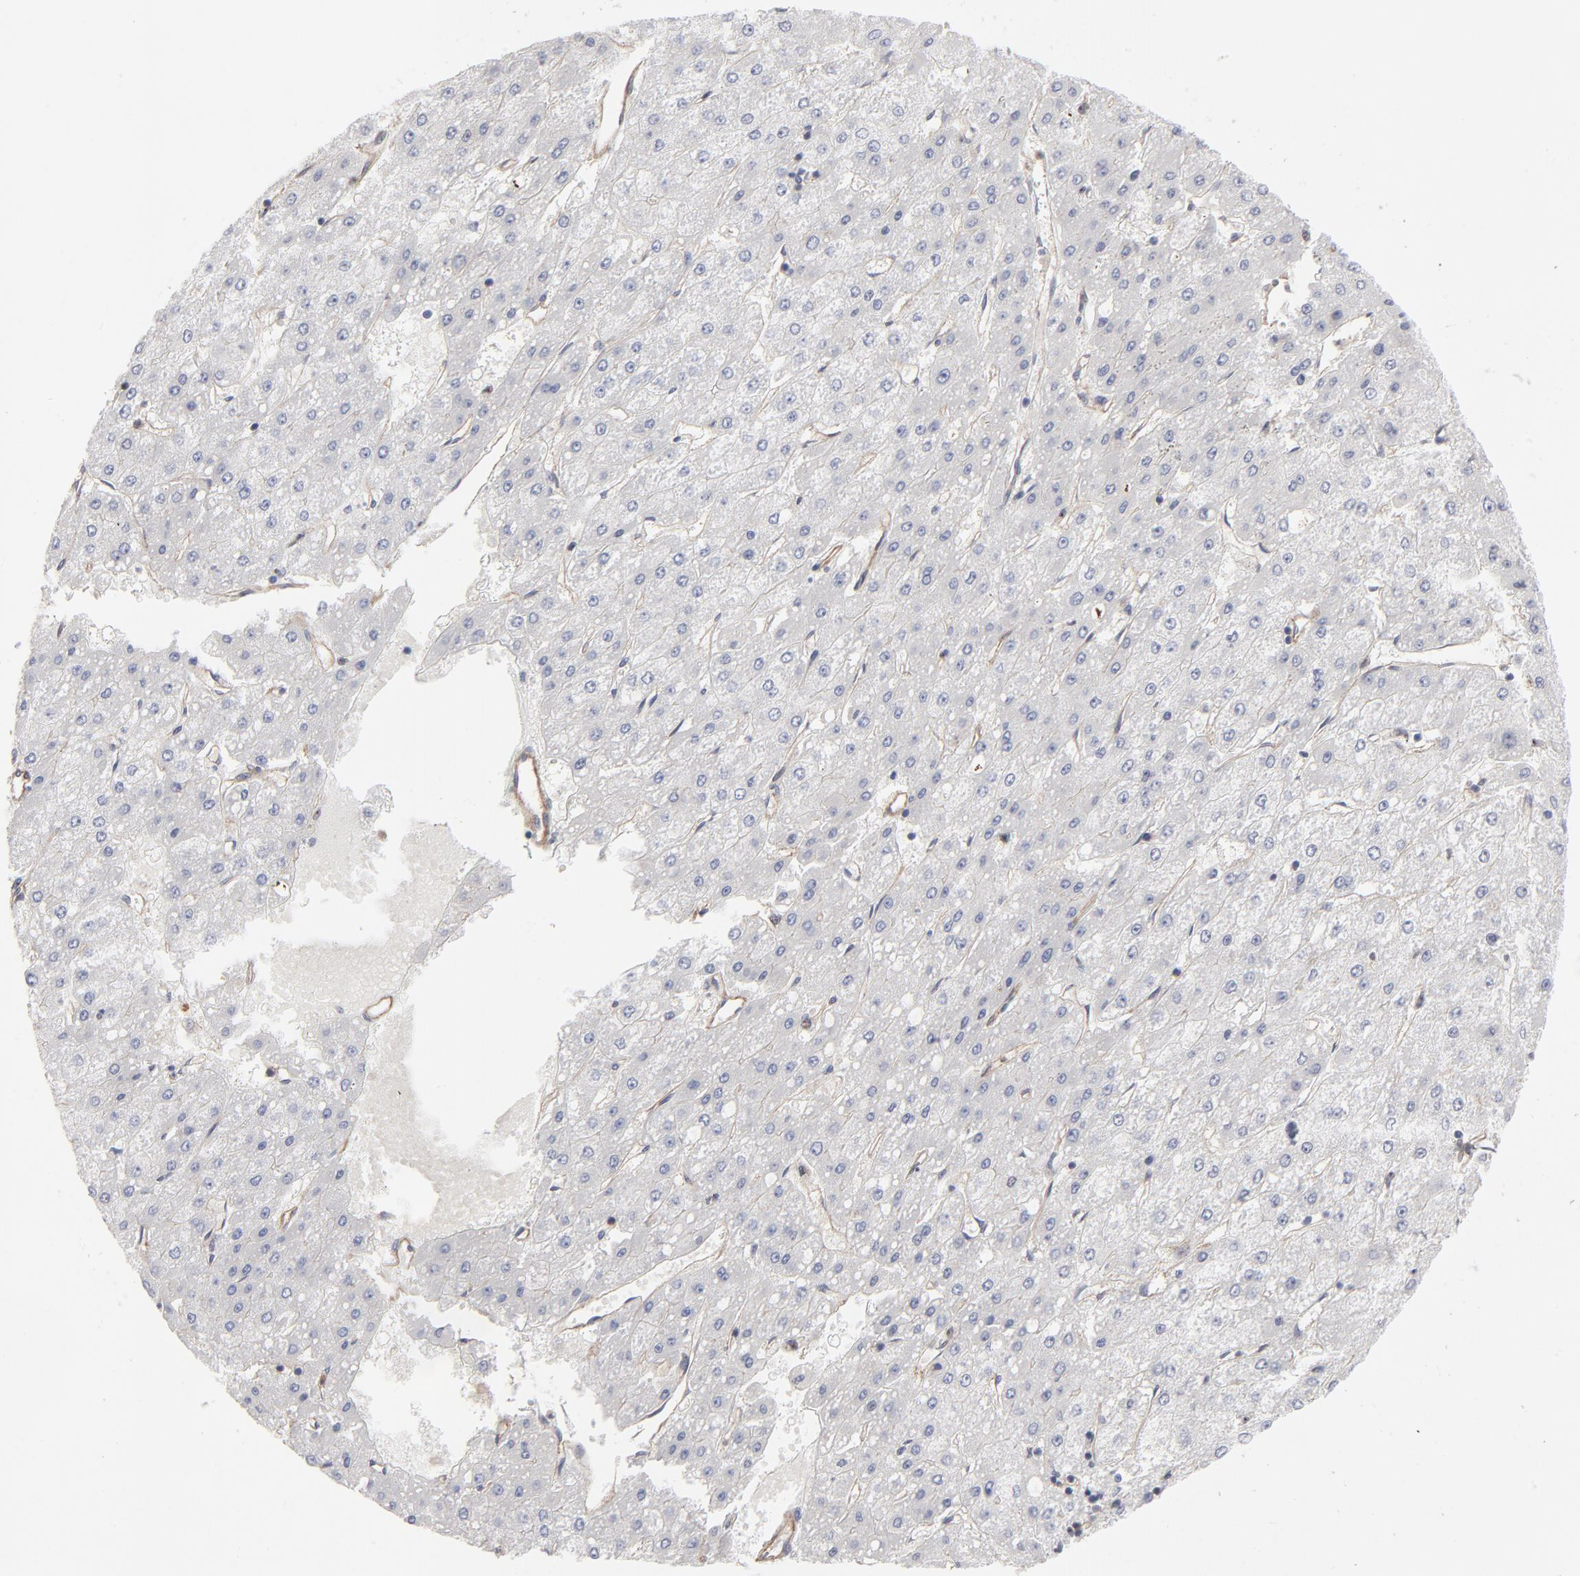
{"staining": {"intensity": "negative", "quantity": "none", "location": "none"}, "tissue": "liver cancer", "cell_type": "Tumor cells", "image_type": "cancer", "snomed": [{"axis": "morphology", "description": "Carcinoma, Hepatocellular, NOS"}, {"axis": "topography", "description": "Liver"}], "caption": "A histopathology image of human liver hepatocellular carcinoma is negative for staining in tumor cells.", "gene": "PXN", "patient": {"sex": "female", "age": 52}}